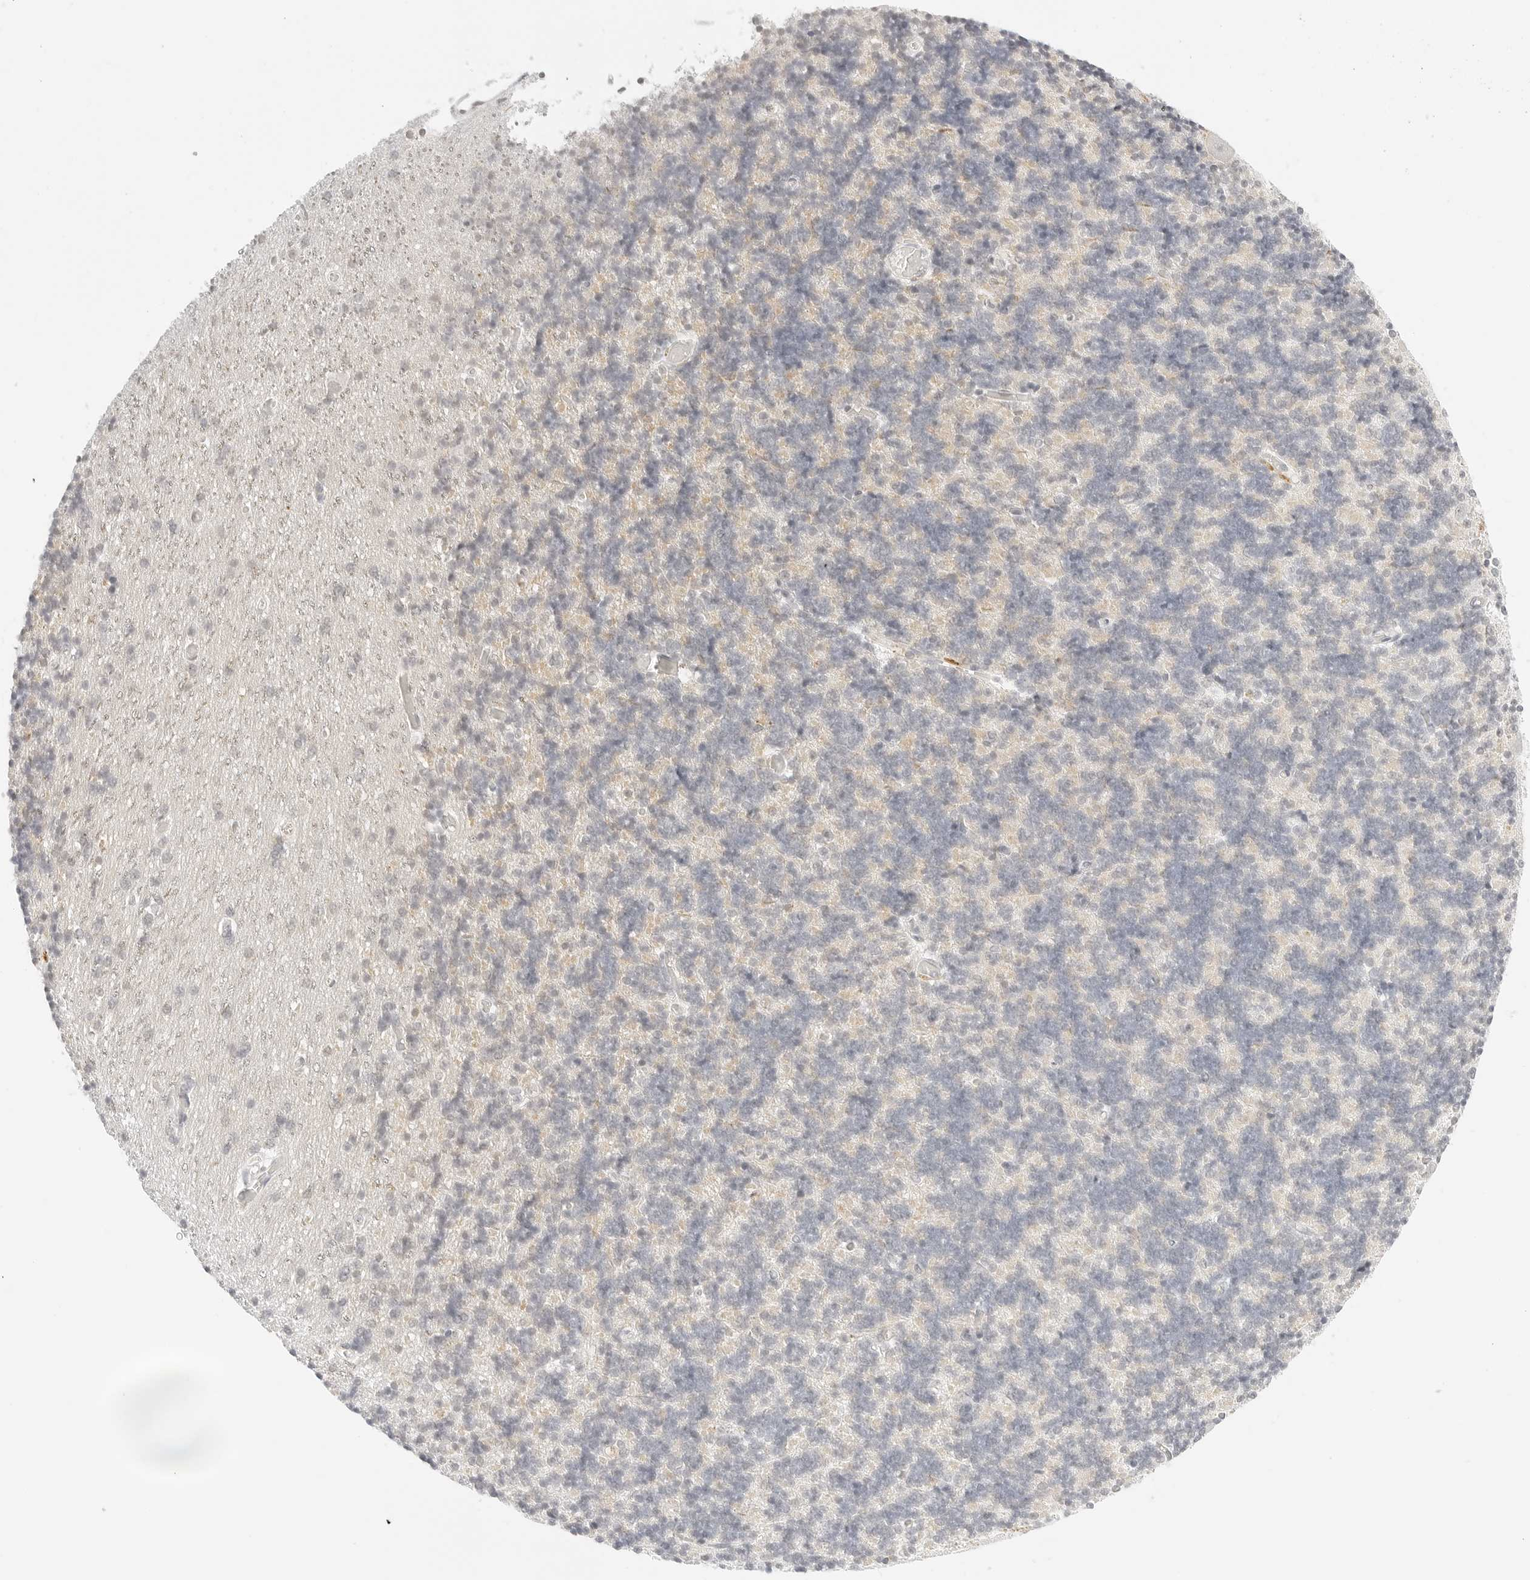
{"staining": {"intensity": "negative", "quantity": "none", "location": "none"}, "tissue": "cerebellum", "cell_type": "Cells in granular layer", "image_type": "normal", "snomed": [{"axis": "morphology", "description": "Normal tissue, NOS"}, {"axis": "topography", "description": "Cerebellum"}], "caption": "A high-resolution photomicrograph shows immunohistochemistry staining of normal cerebellum, which exhibits no significant positivity in cells in granular layer.", "gene": "XKR4", "patient": {"sex": "male", "age": 37}}